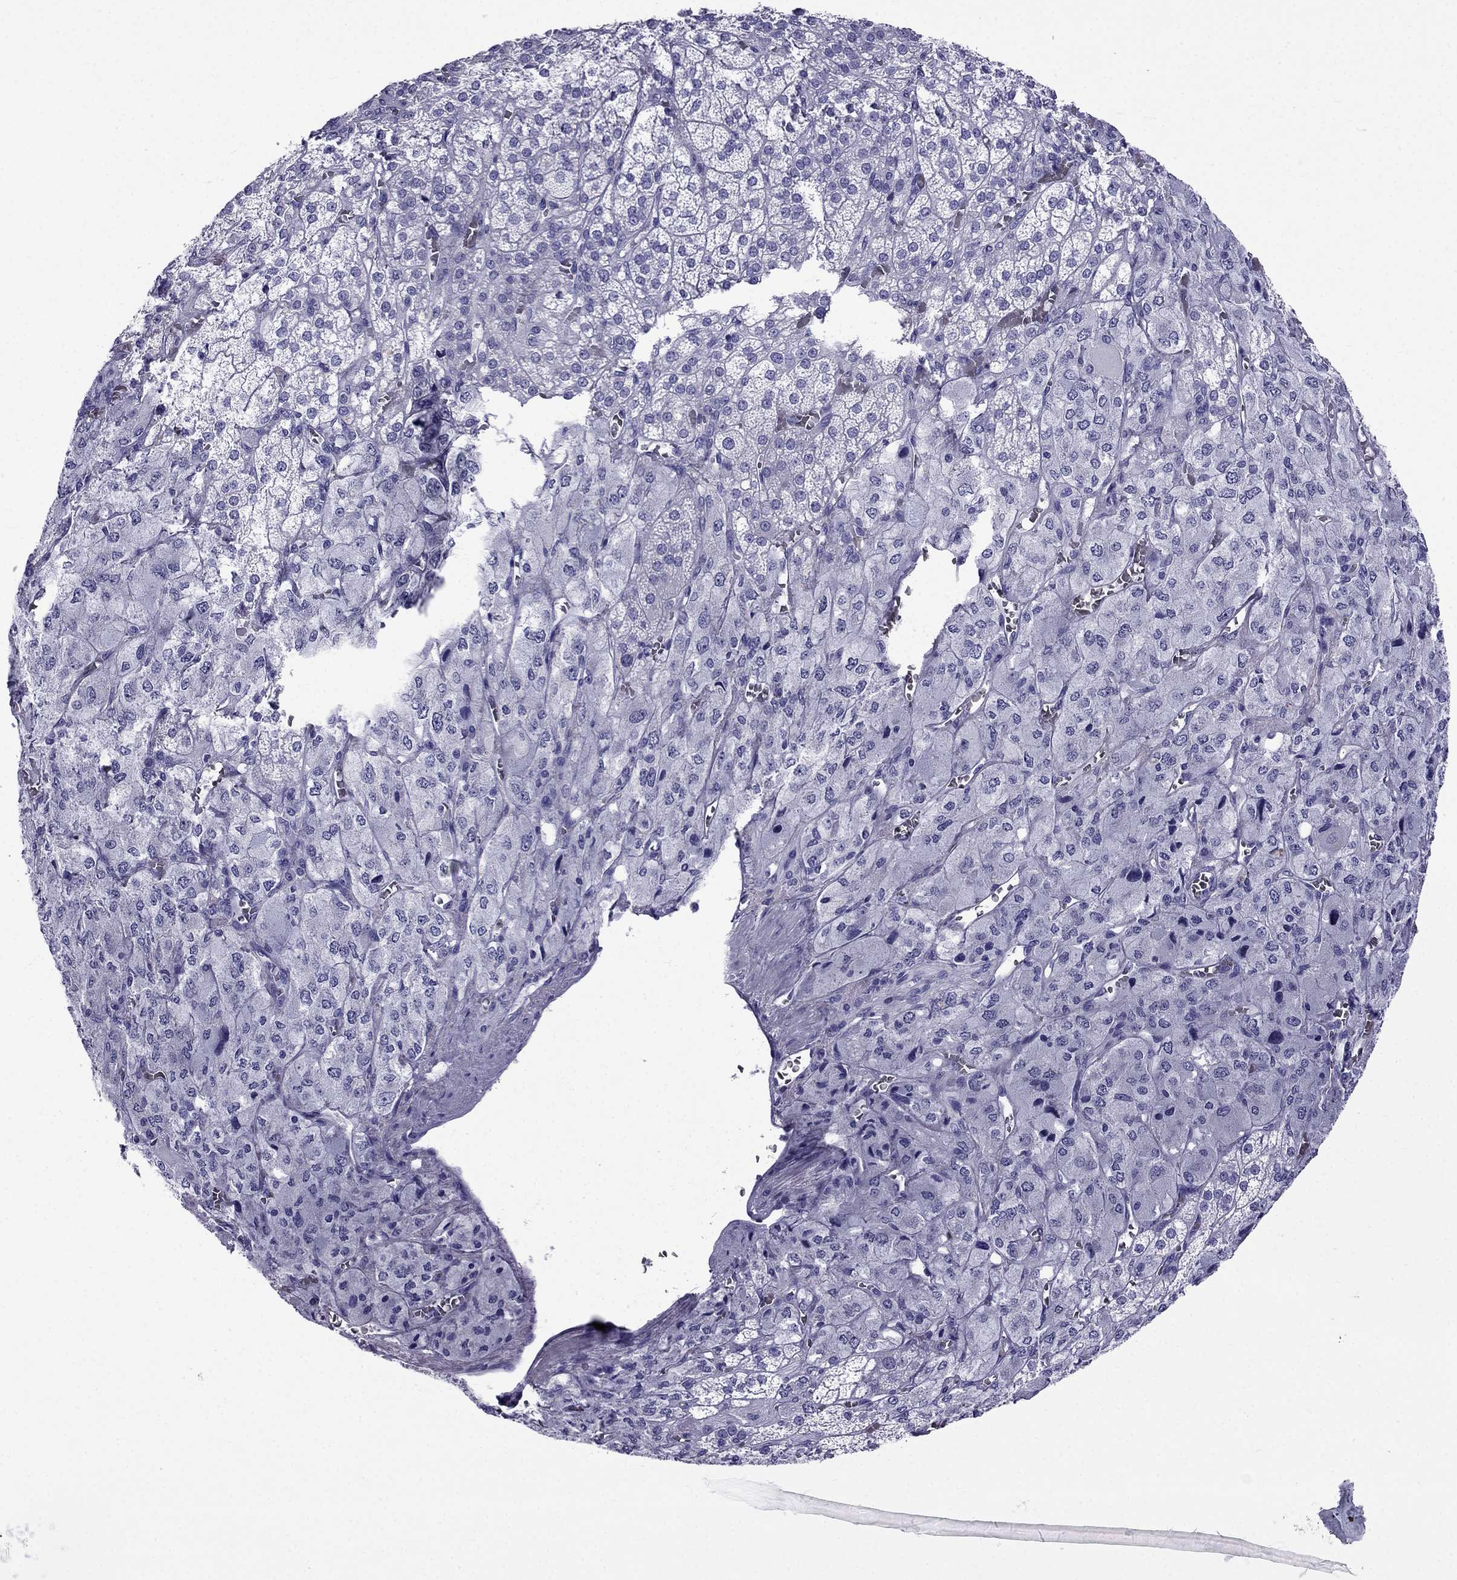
{"staining": {"intensity": "negative", "quantity": "none", "location": "none"}, "tissue": "adrenal gland", "cell_type": "Glandular cells", "image_type": "normal", "snomed": [{"axis": "morphology", "description": "Normal tissue, NOS"}, {"axis": "topography", "description": "Adrenal gland"}], "caption": "A high-resolution image shows IHC staining of normal adrenal gland, which displays no significant expression in glandular cells.", "gene": "ARR3", "patient": {"sex": "female", "age": 60}}